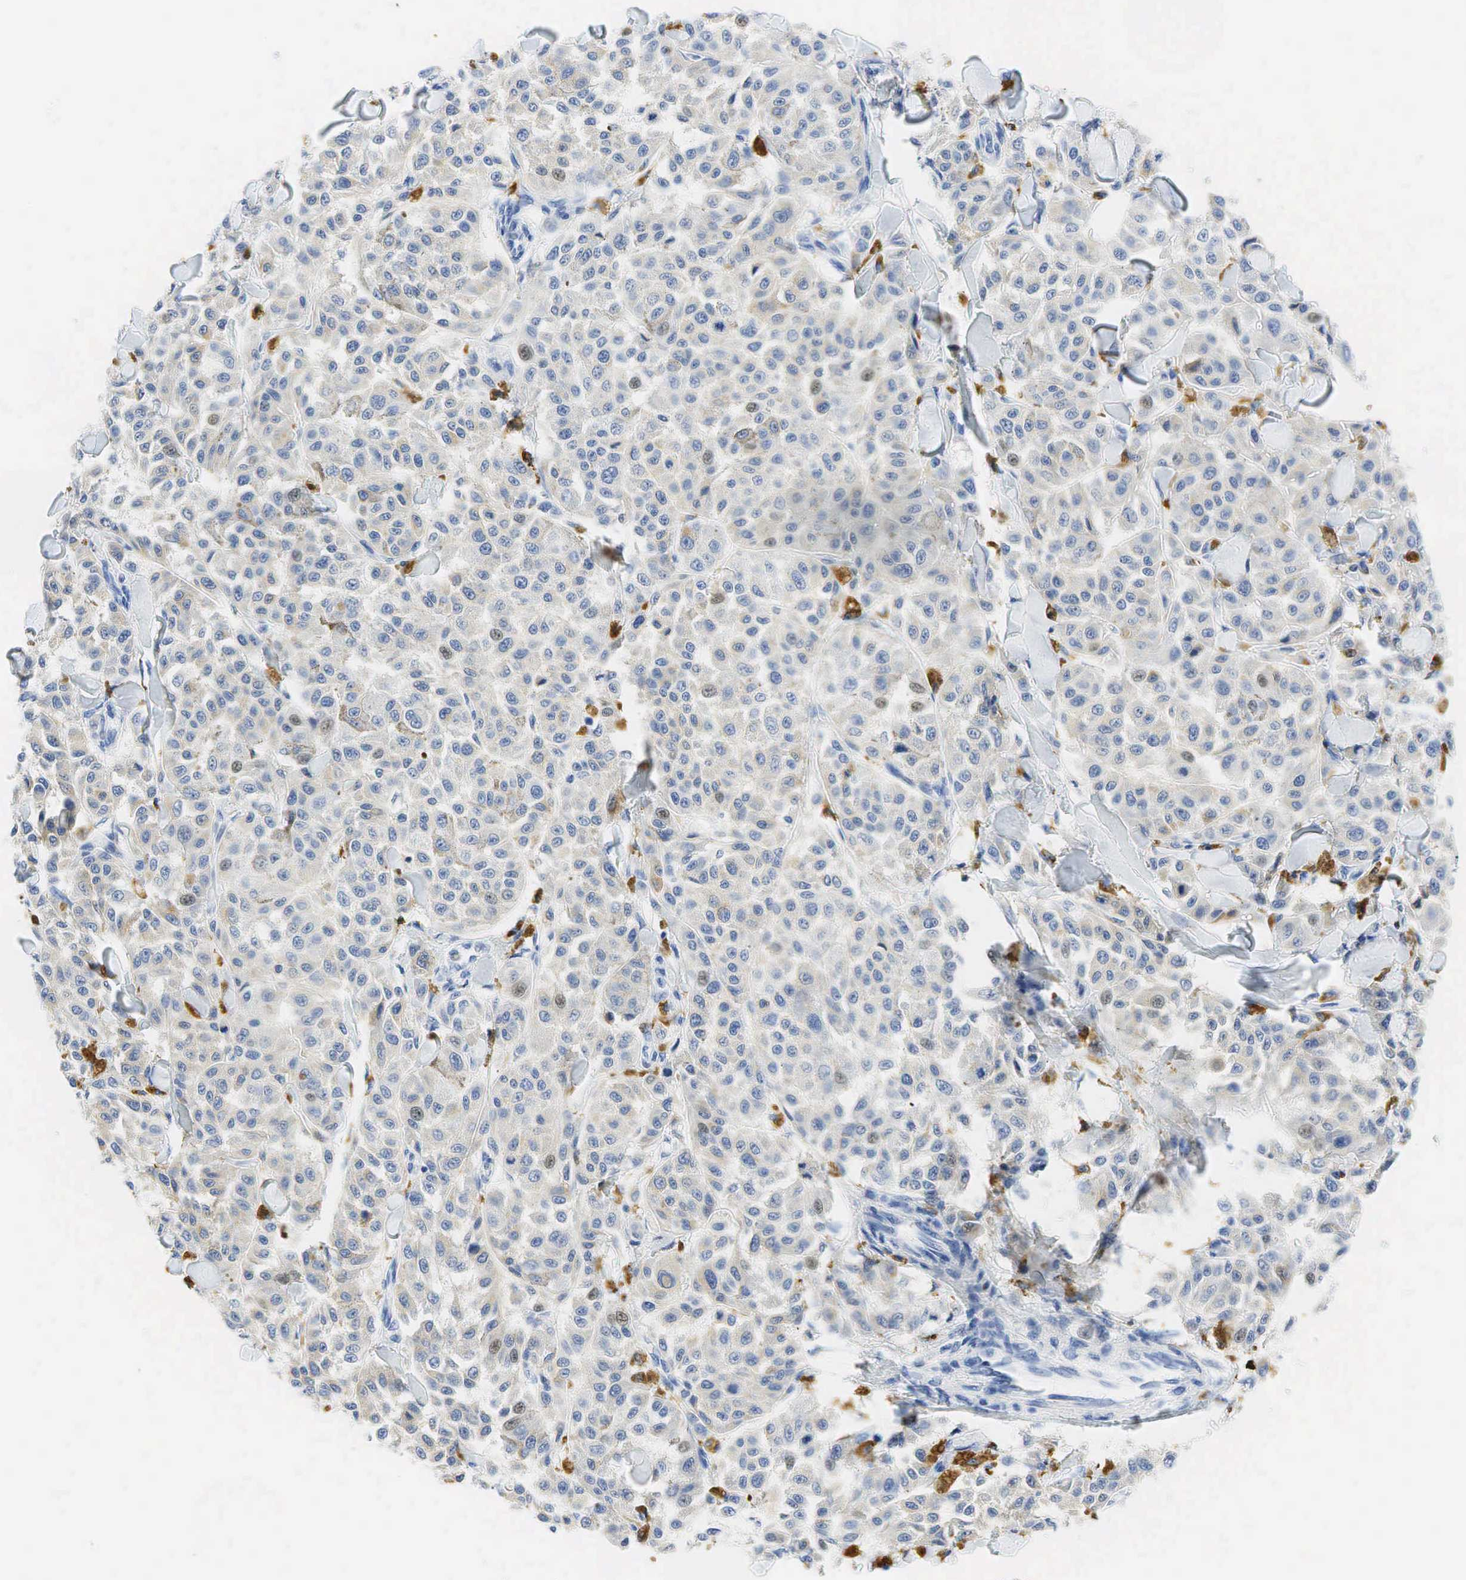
{"staining": {"intensity": "weak", "quantity": "<25%", "location": "cytoplasmic/membranous"}, "tissue": "melanoma", "cell_type": "Tumor cells", "image_type": "cancer", "snomed": [{"axis": "morphology", "description": "Malignant melanoma, NOS"}, {"axis": "topography", "description": "Skin"}], "caption": "This is an IHC photomicrograph of malignant melanoma. There is no positivity in tumor cells.", "gene": "CD68", "patient": {"sex": "female", "age": 64}}